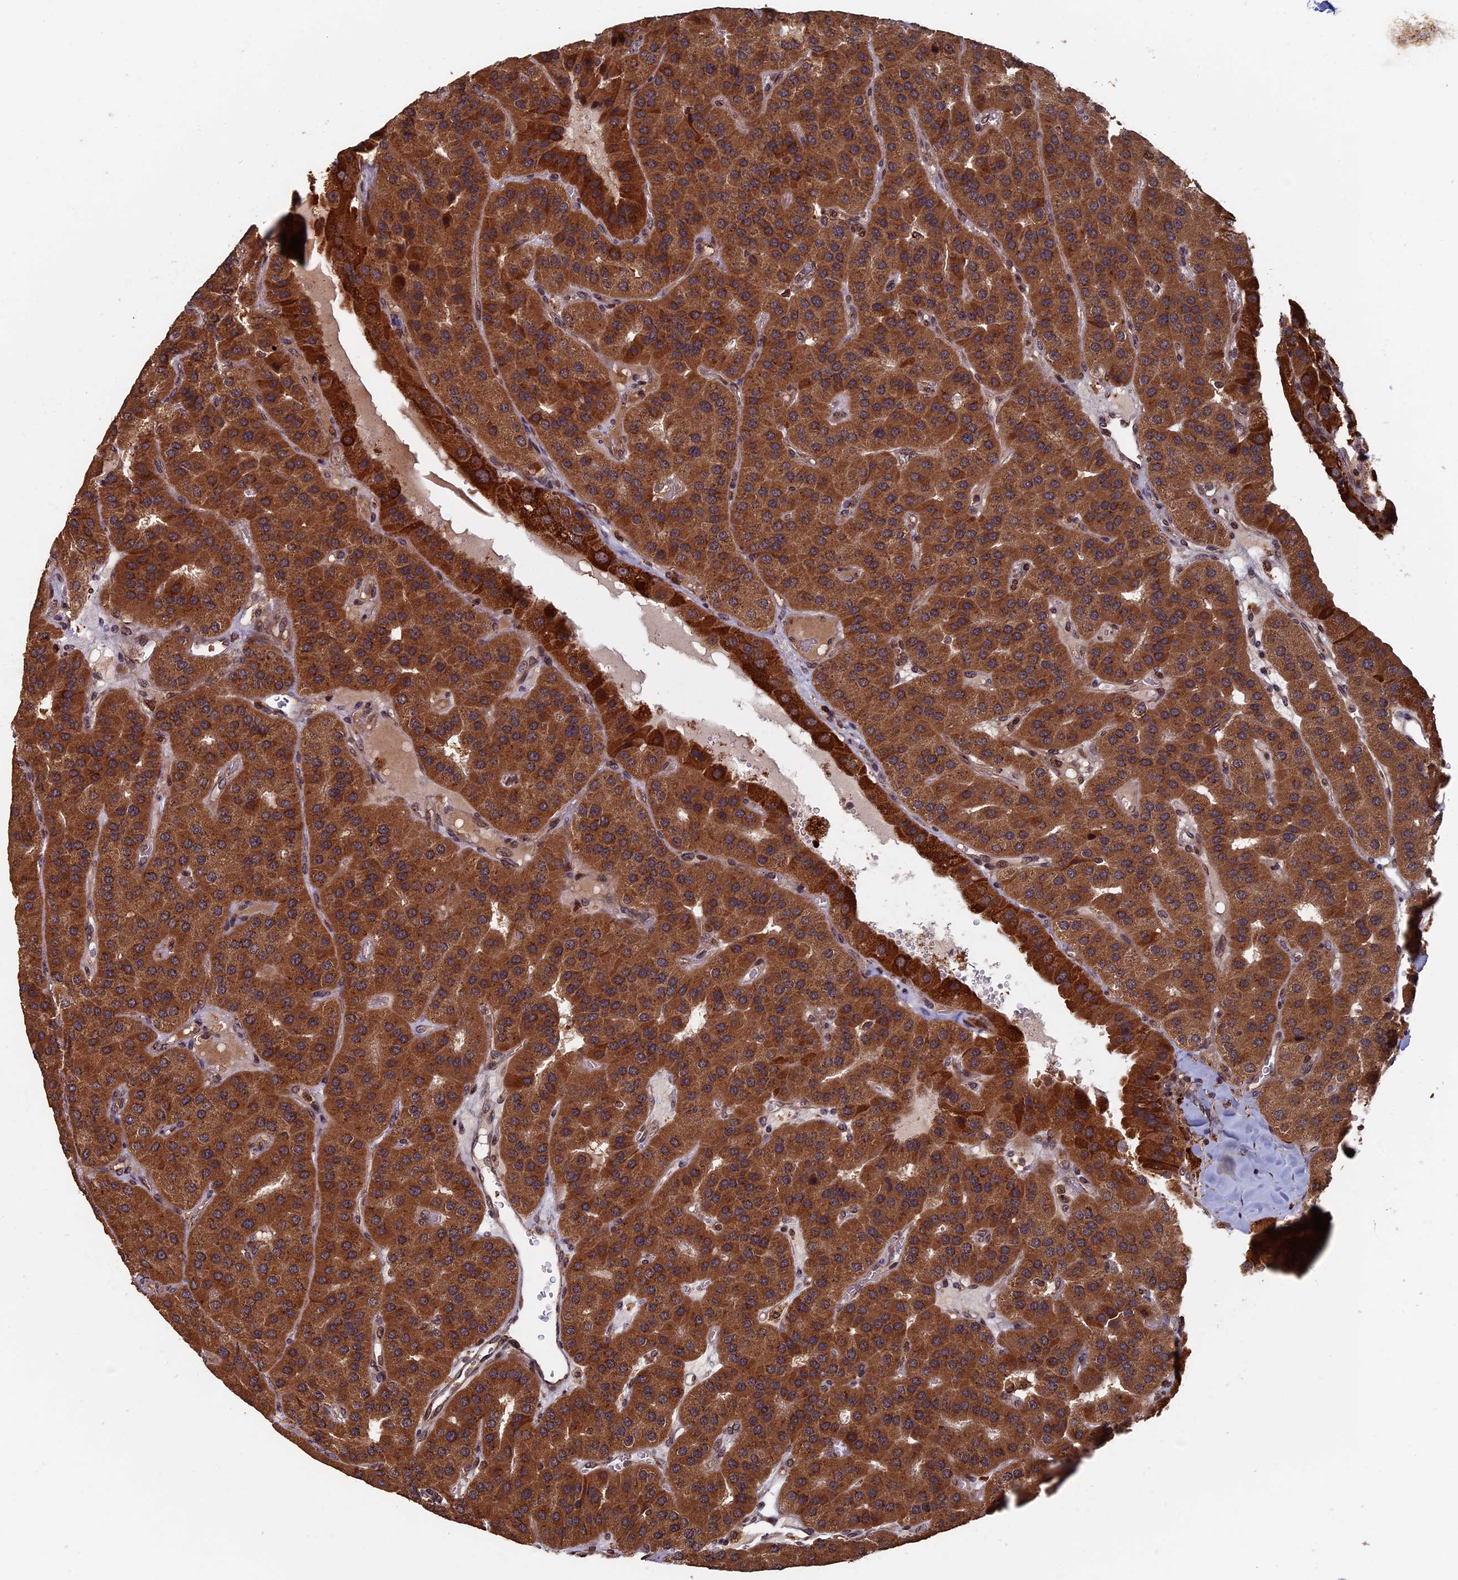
{"staining": {"intensity": "moderate", "quantity": ">75%", "location": "cytoplasmic/membranous"}, "tissue": "parathyroid gland", "cell_type": "Glandular cells", "image_type": "normal", "snomed": [{"axis": "morphology", "description": "Normal tissue, NOS"}, {"axis": "morphology", "description": "Adenoma, NOS"}, {"axis": "topography", "description": "Parathyroid gland"}], "caption": "DAB (3,3'-diaminobenzidine) immunohistochemical staining of unremarkable human parathyroid gland reveals moderate cytoplasmic/membranous protein positivity in approximately >75% of glandular cells.", "gene": "RASGRF1", "patient": {"sex": "female", "age": 86}}